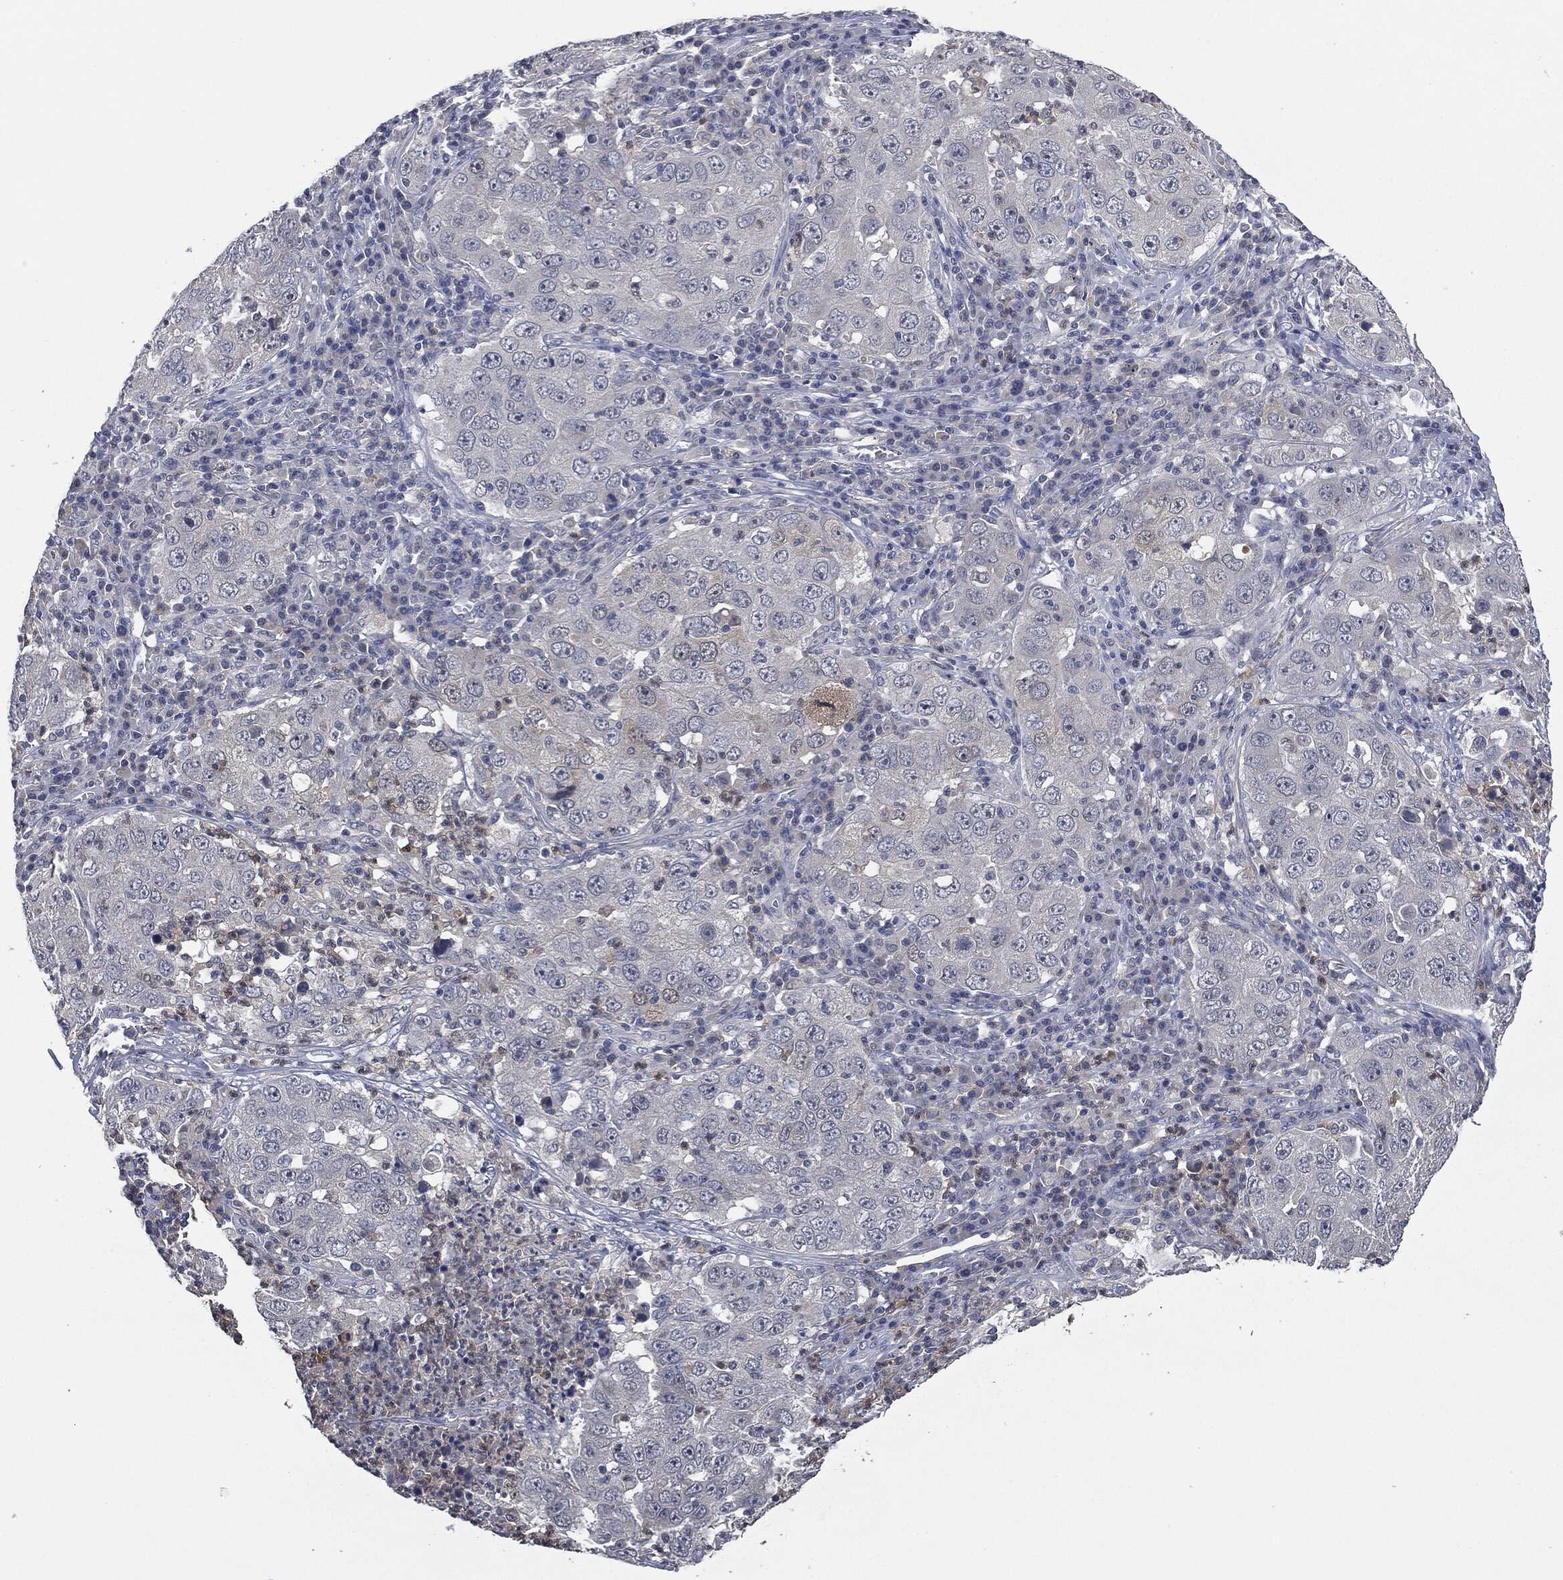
{"staining": {"intensity": "weak", "quantity": "<25%", "location": "cytoplasmic/membranous"}, "tissue": "lung cancer", "cell_type": "Tumor cells", "image_type": "cancer", "snomed": [{"axis": "morphology", "description": "Adenocarcinoma, NOS"}, {"axis": "topography", "description": "Lung"}], "caption": "The image reveals no staining of tumor cells in lung adenocarcinoma.", "gene": "IL1RN", "patient": {"sex": "male", "age": 73}}